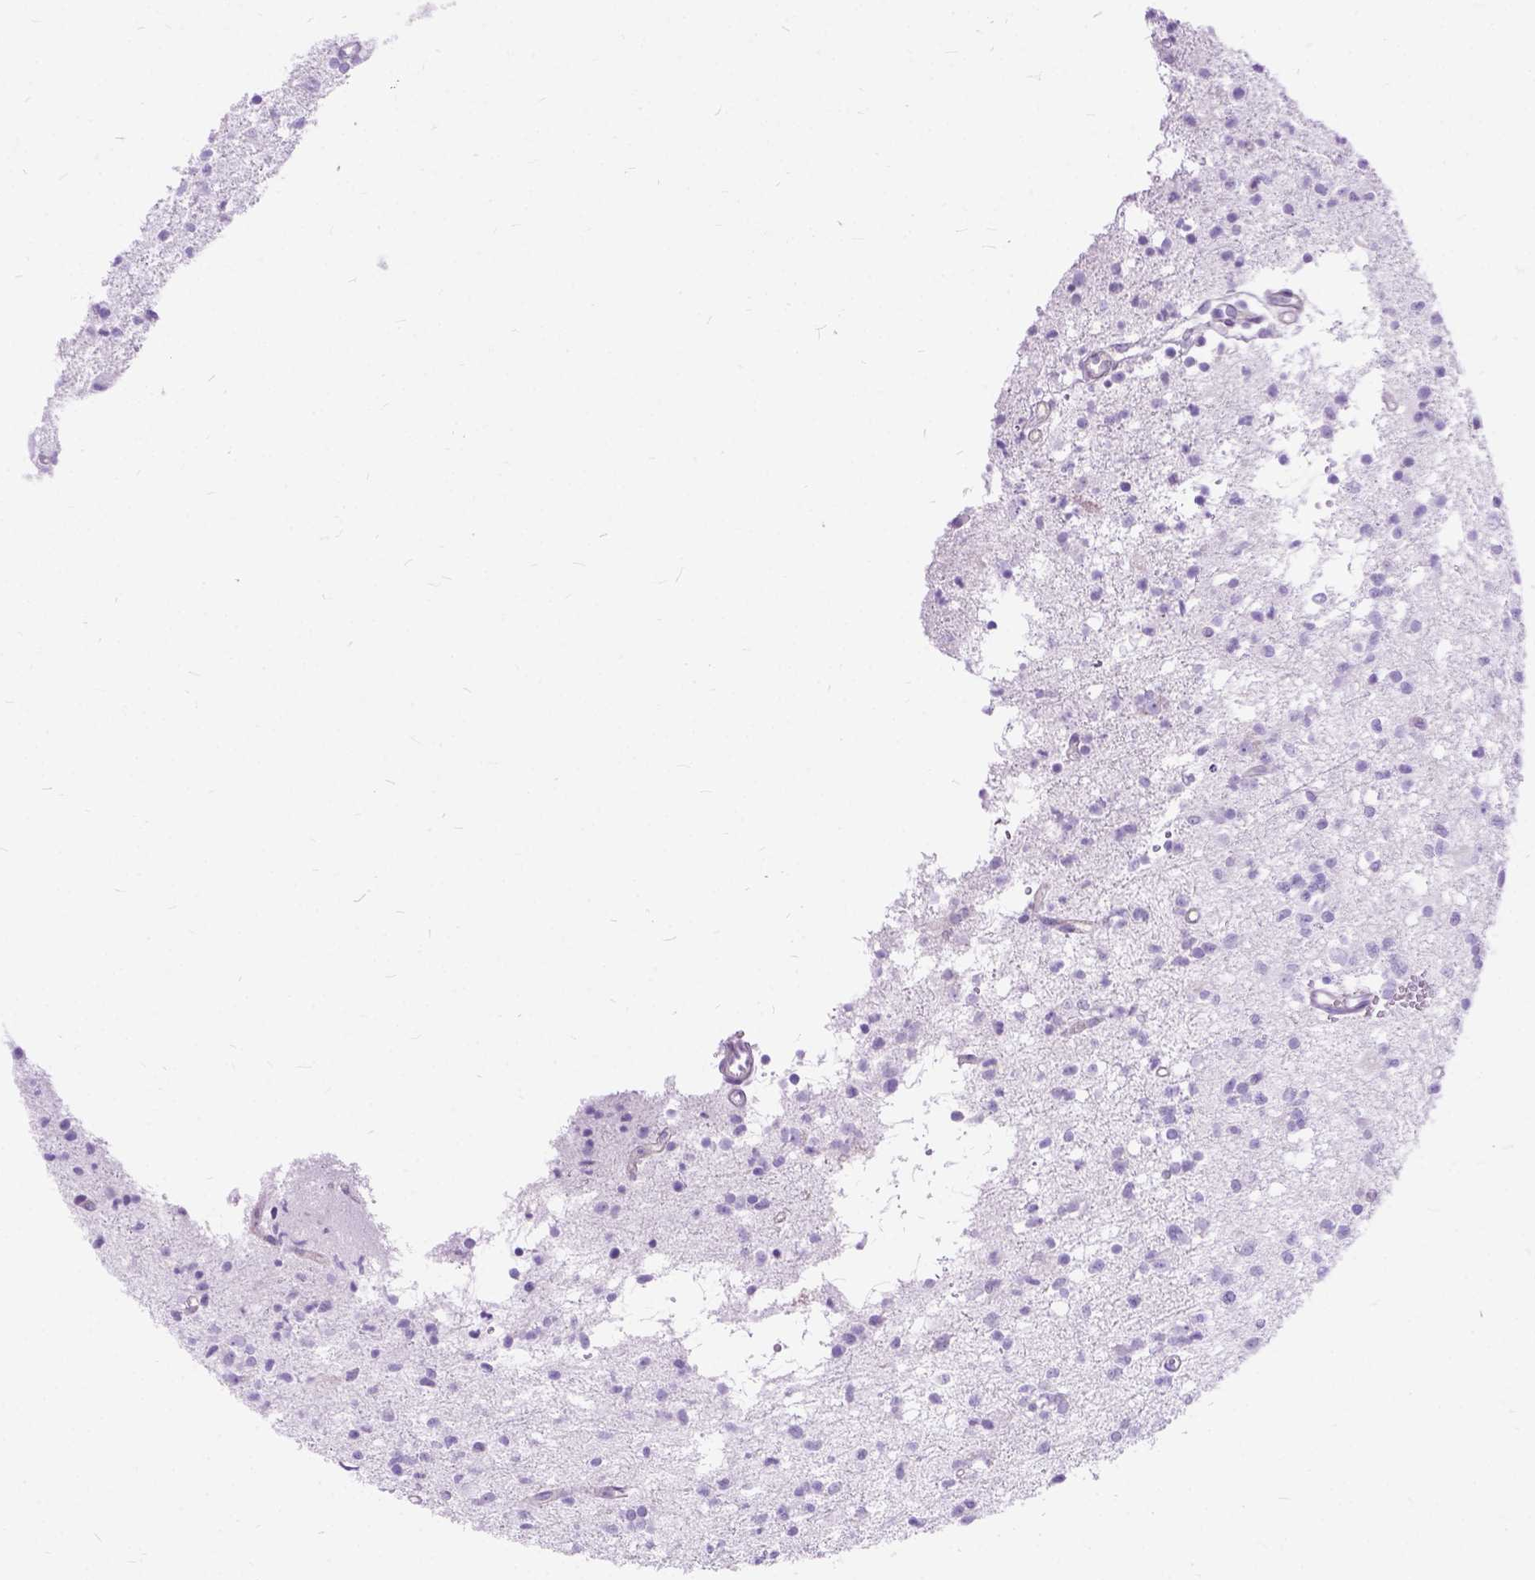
{"staining": {"intensity": "negative", "quantity": "none", "location": "none"}, "tissue": "glioma", "cell_type": "Tumor cells", "image_type": "cancer", "snomed": [{"axis": "morphology", "description": "Glioma, malignant, Low grade"}, {"axis": "topography", "description": "Brain"}], "caption": "The photomicrograph demonstrates no staining of tumor cells in glioma. (DAB (3,3'-diaminobenzidine) immunohistochemistry, high magnification).", "gene": "ARL9", "patient": {"sex": "male", "age": 64}}